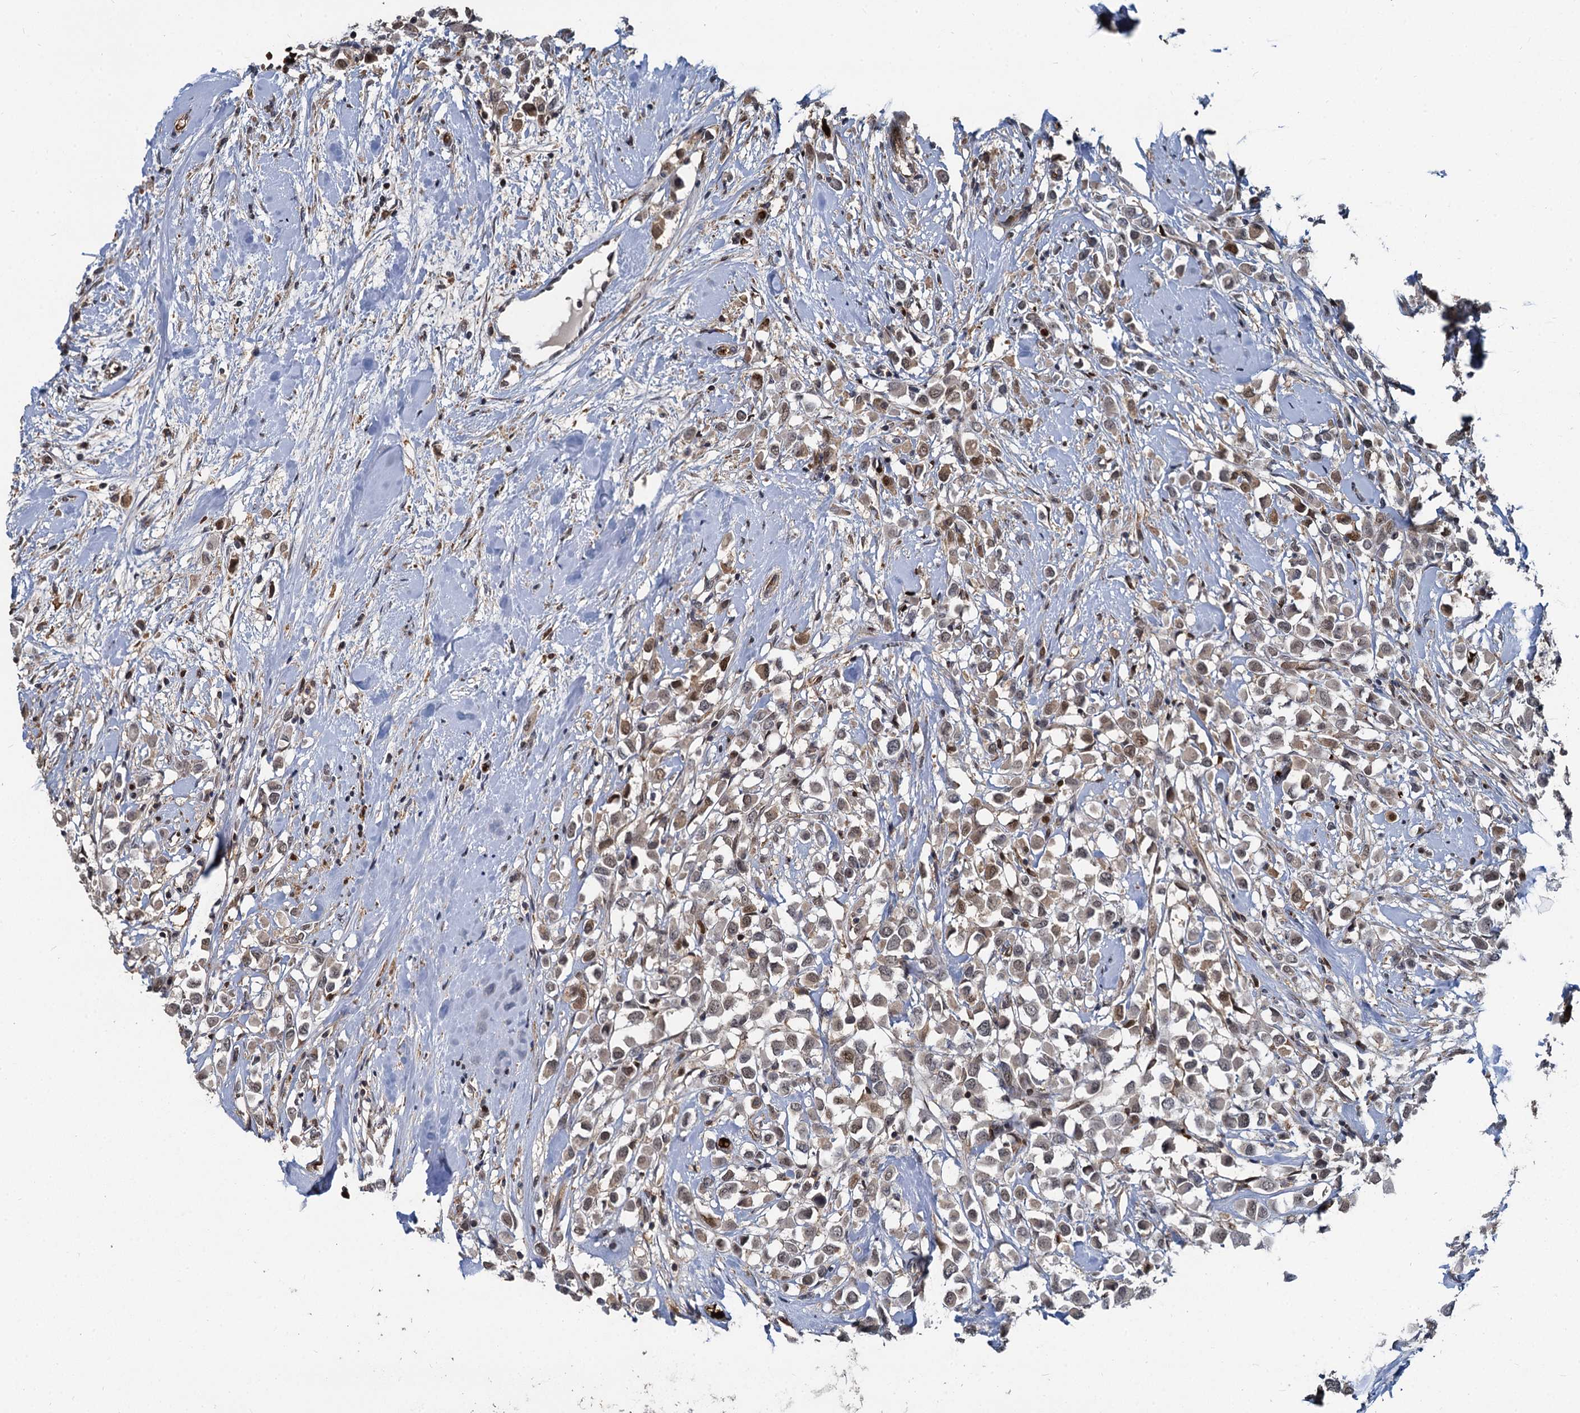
{"staining": {"intensity": "weak", "quantity": "25%-75%", "location": "nuclear"}, "tissue": "breast cancer", "cell_type": "Tumor cells", "image_type": "cancer", "snomed": [{"axis": "morphology", "description": "Duct carcinoma"}, {"axis": "topography", "description": "Breast"}], "caption": "Protein staining reveals weak nuclear staining in about 25%-75% of tumor cells in breast cancer (invasive ductal carcinoma).", "gene": "FANCI", "patient": {"sex": "female", "age": 87}}